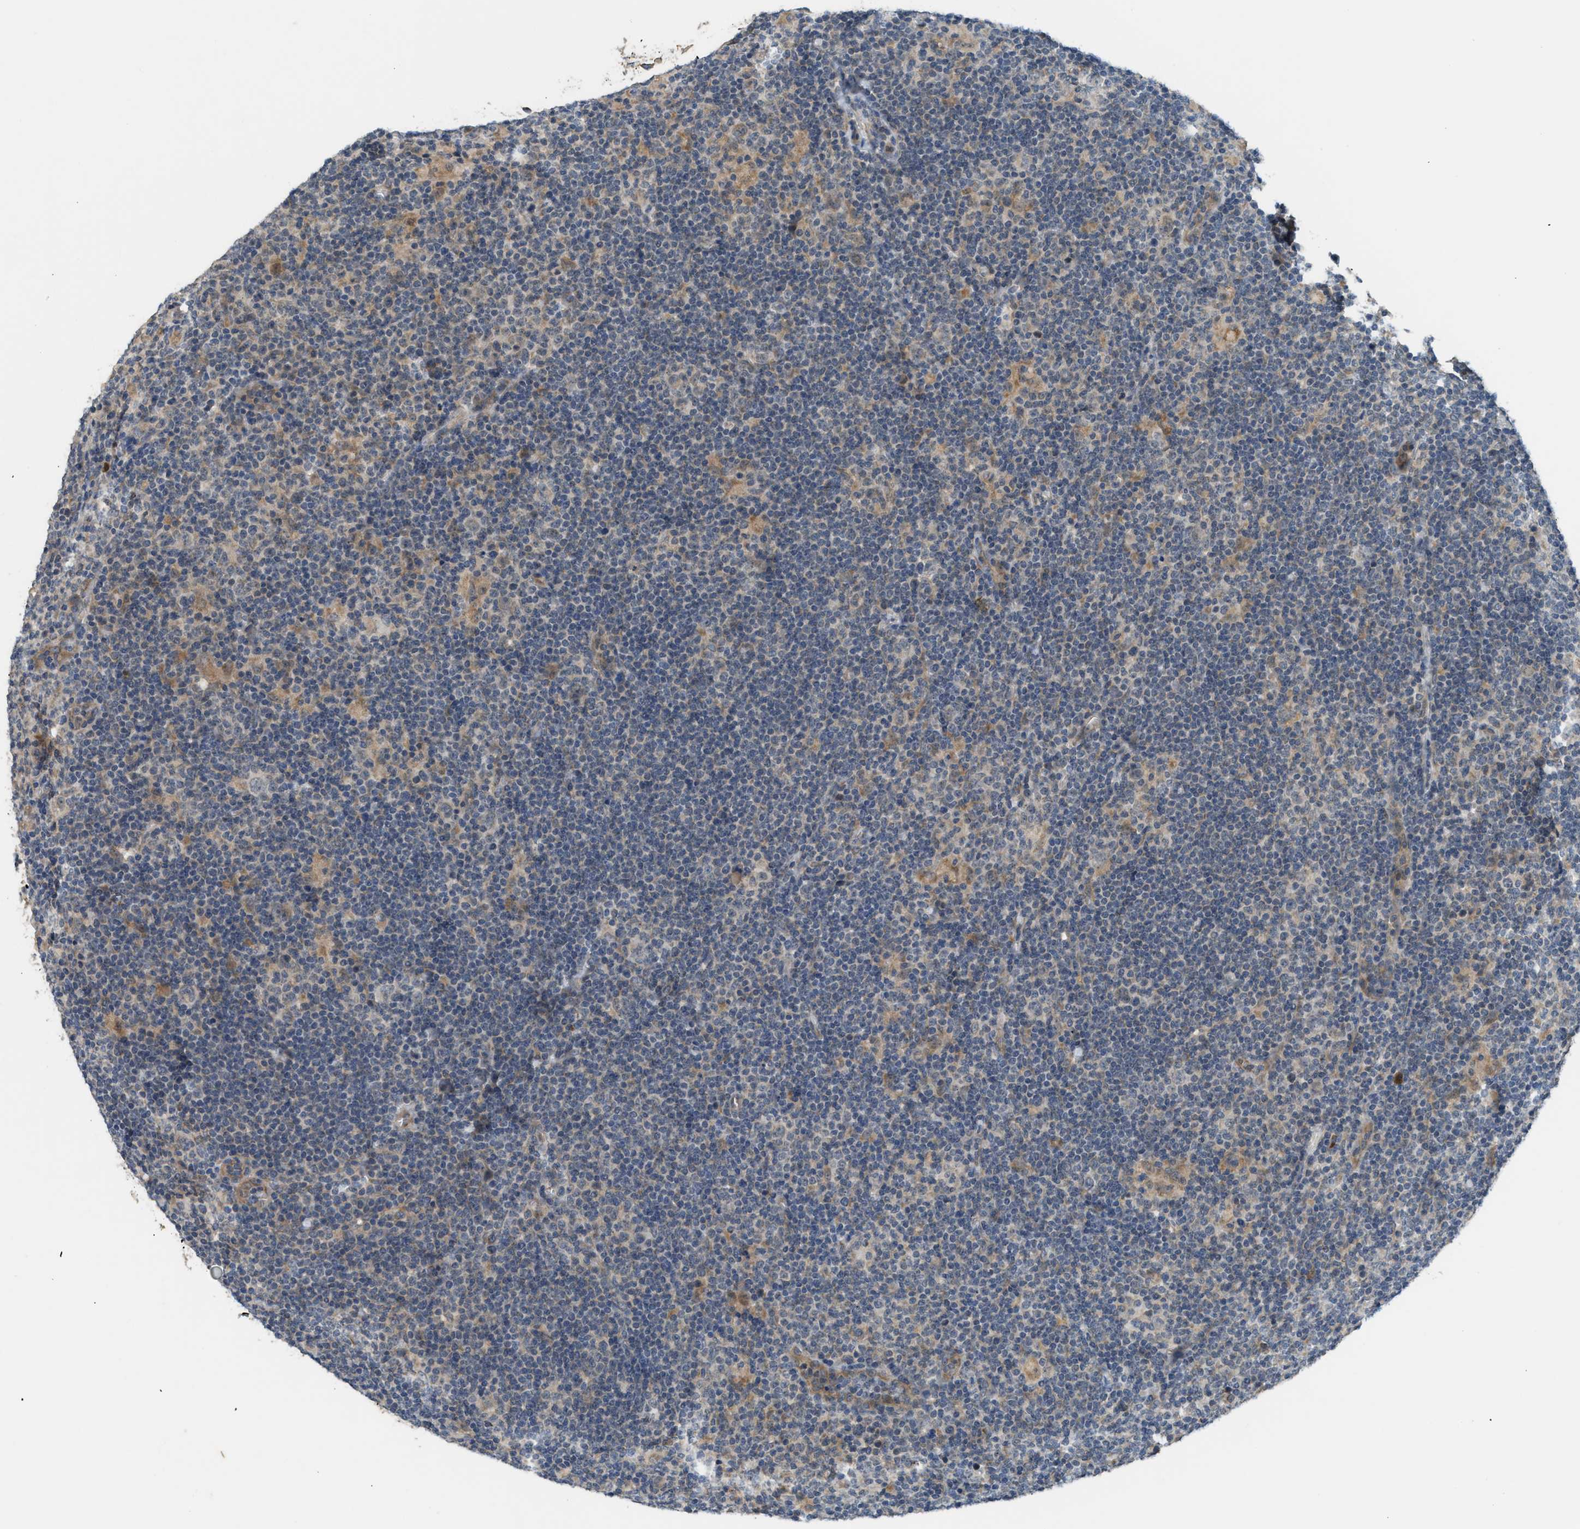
{"staining": {"intensity": "weak", "quantity": "<25%", "location": "cytoplasmic/membranous"}, "tissue": "lymphoma", "cell_type": "Tumor cells", "image_type": "cancer", "snomed": [{"axis": "morphology", "description": "Hodgkin's disease, NOS"}, {"axis": "topography", "description": "Lymph node"}], "caption": "Immunohistochemistry micrograph of human Hodgkin's disease stained for a protein (brown), which exhibits no positivity in tumor cells. (DAB (3,3'-diaminobenzidine) immunohistochemistry visualized using brightfield microscopy, high magnification).", "gene": "ADCY8", "patient": {"sex": "female", "age": 57}}